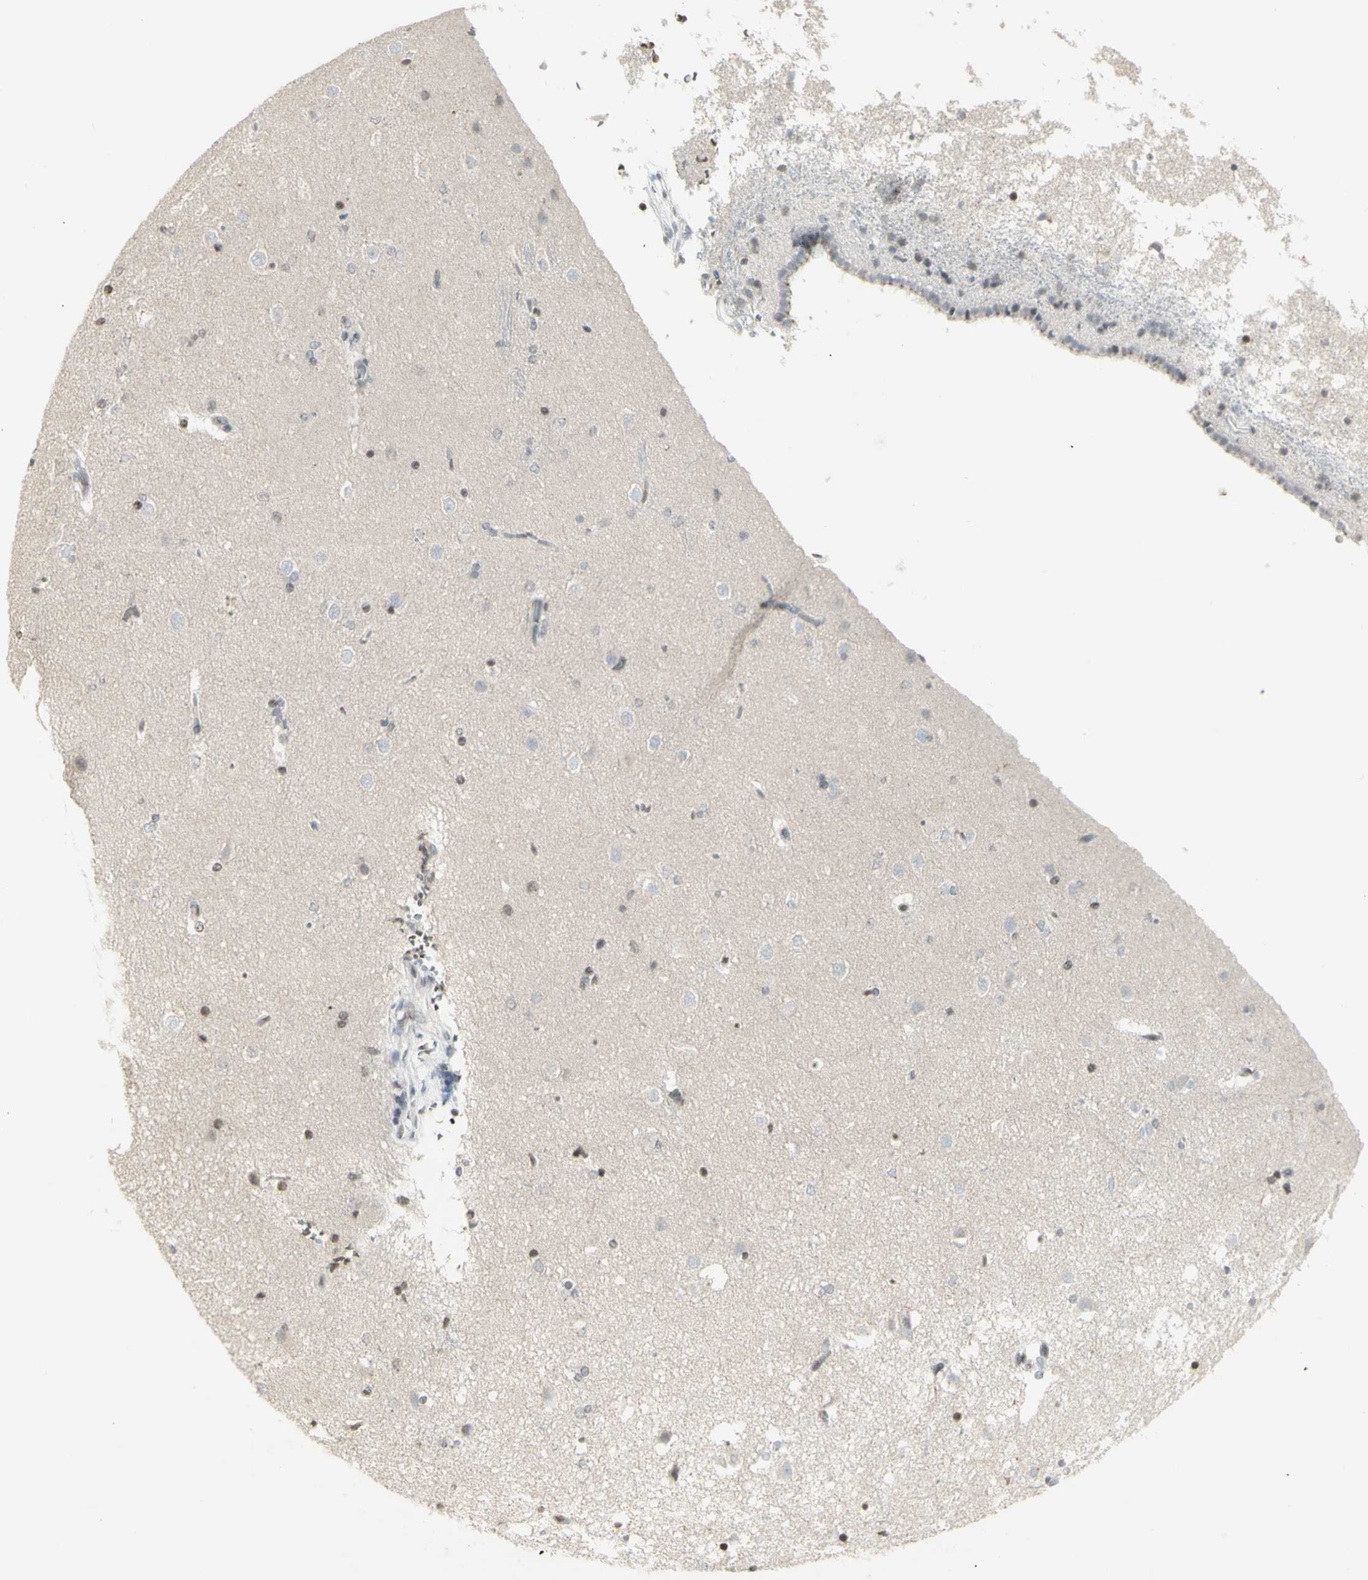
{"staining": {"intensity": "weak", "quantity": "<25%", "location": "nuclear"}, "tissue": "caudate", "cell_type": "Glial cells", "image_type": "normal", "snomed": [{"axis": "morphology", "description": "Normal tissue, NOS"}, {"axis": "topography", "description": "Lateral ventricle wall"}], "caption": "Caudate was stained to show a protein in brown. There is no significant staining in glial cells. The staining was performed using DAB to visualize the protein expression in brown, while the nuclei were stained in blue with hematoxylin (Magnification: 20x).", "gene": "MUC5AC", "patient": {"sex": "female", "age": 19}}